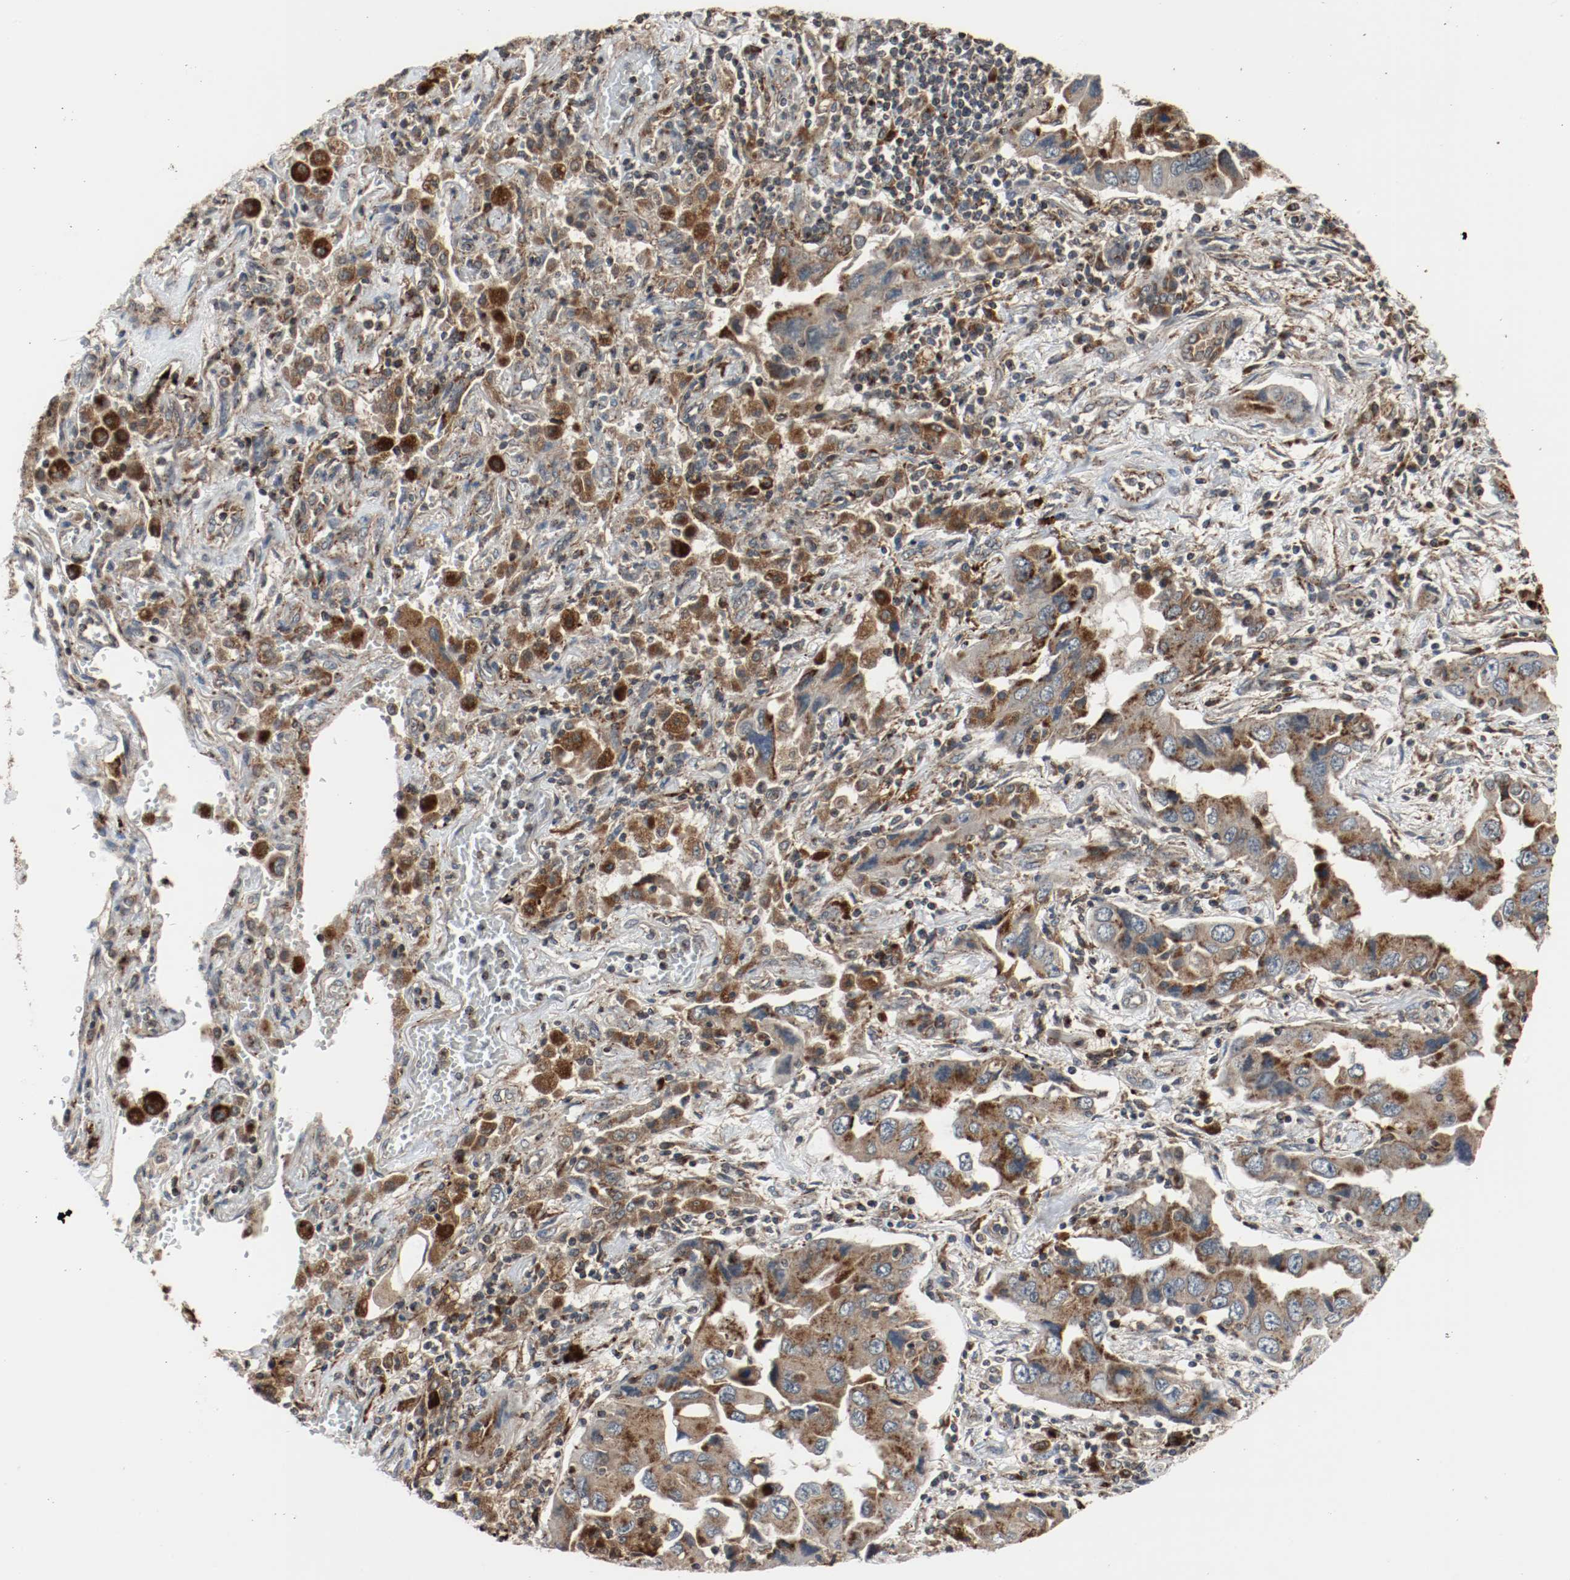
{"staining": {"intensity": "moderate", "quantity": ">75%", "location": "cytoplasmic/membranous"}, "tissue": "lung cancer", "cell_type": "Tumor cells", "image_type": "cancer", "snomed": [{"axis": "morphology", "description": "Adenocarcinoma, NOS"}, {"axis": "topography", "description": "Lung"}], "caption": "The histopathology image reveals a brown stain indicating the presence of a protein in the cytoplasmic/membranous of tumor cells in adenocarcinoma (lung).", "gene": "LAMP2", "patient": {"sex": "female", "age": 65}}